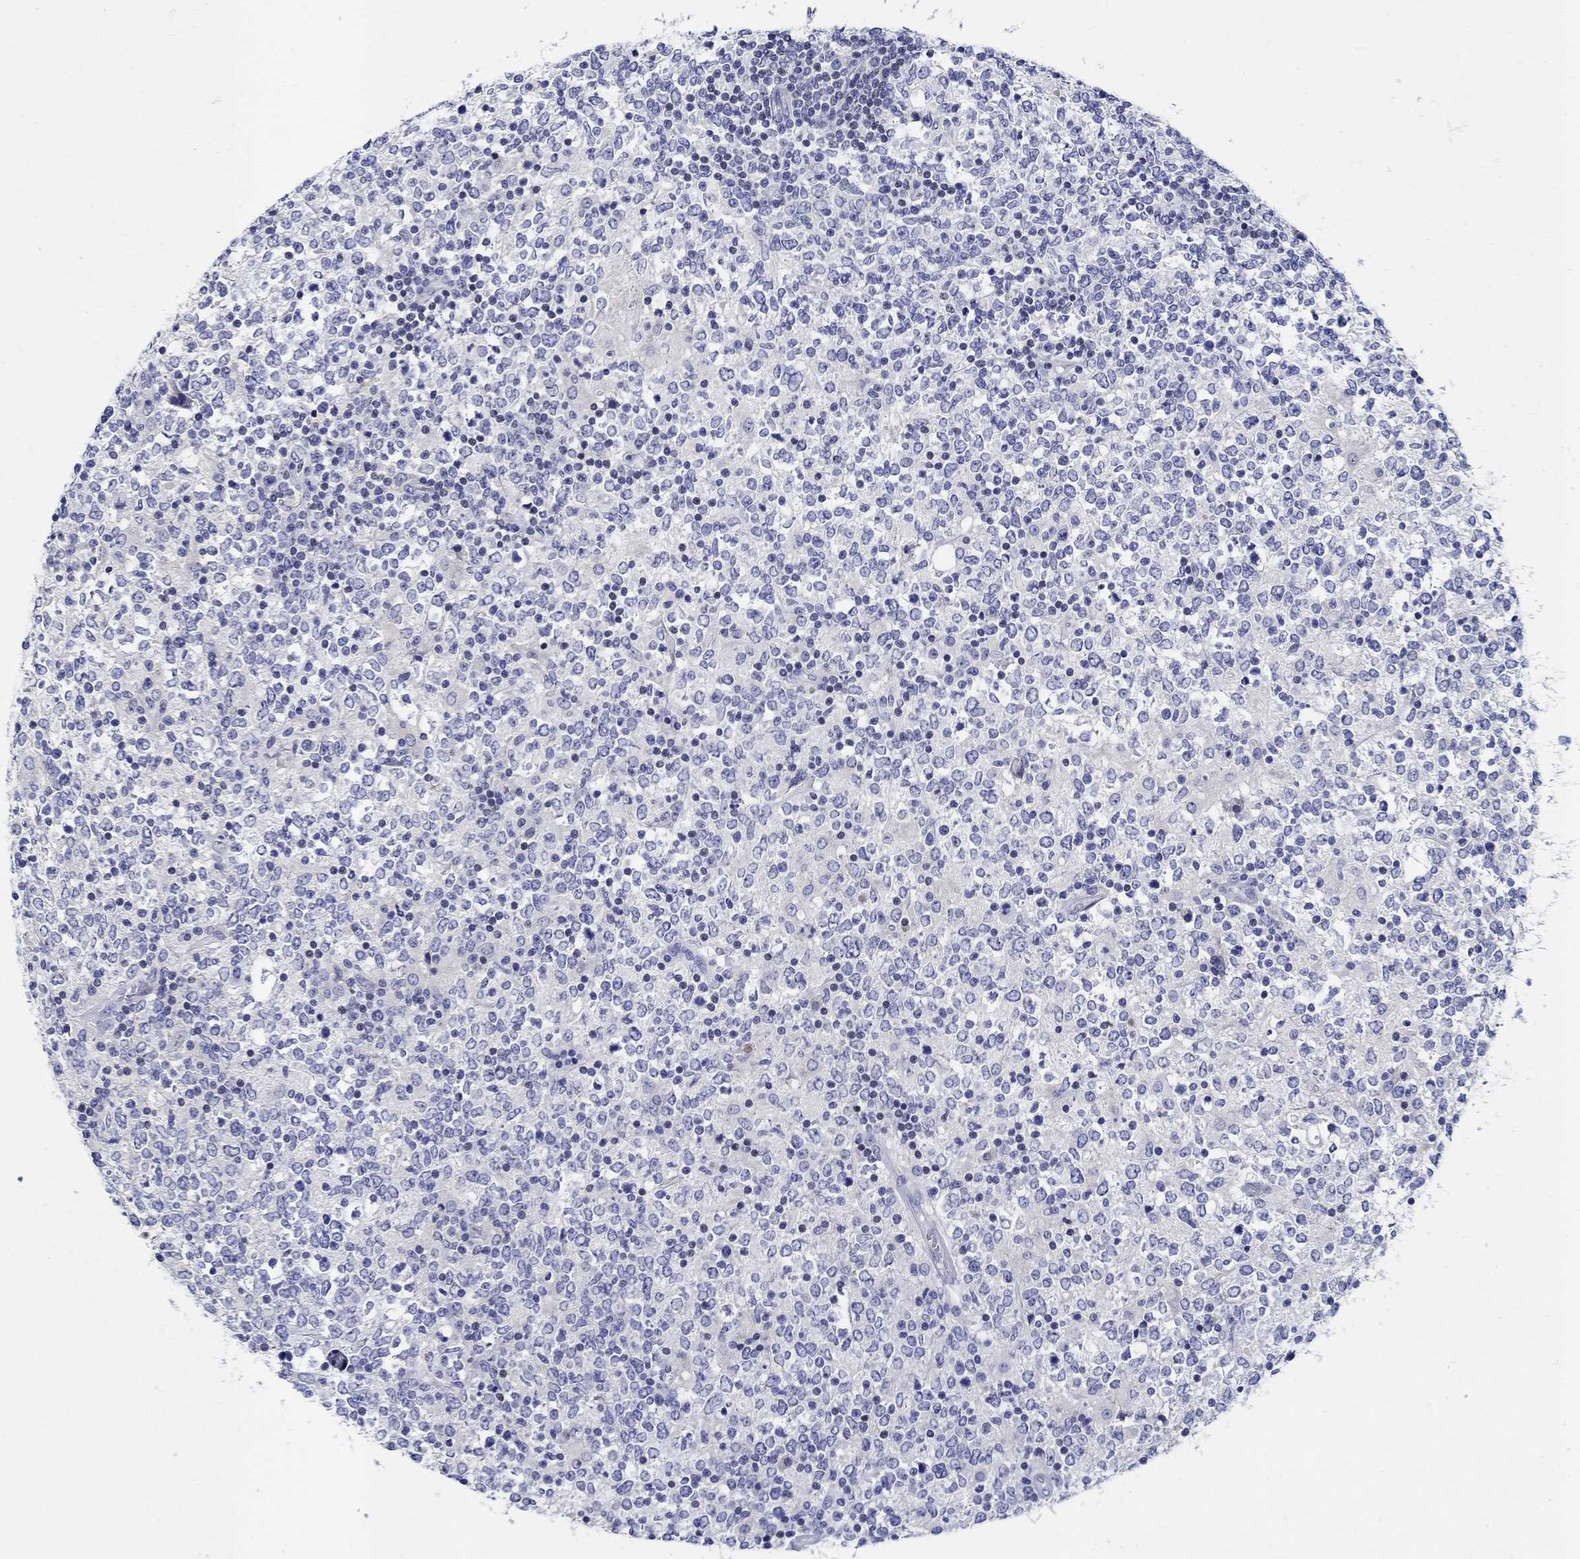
{"staining": {"intensity": "negative", "quantity": "none", "location": "none"}, "tissue": "lymphoma", "cell_type": "Tumor cells", "image_type": "cancer", "snomed": [{"axis": "morphology", "description": "Malignant lymphoma, non-Hodgkin's type, High grade"}, {"axis": "topography", "description": "Lymph node"}], "caption": "The immunohistochemistry image has no significant staining in tumor cells of malignant lymphoma, non-Hodgkin's type (high-grade) tissue. (Immunohistochemistry, brightfield microscopy, high magnification).", "gene": "CRYGD", "patient": {"sex": "female", "age": 84}}